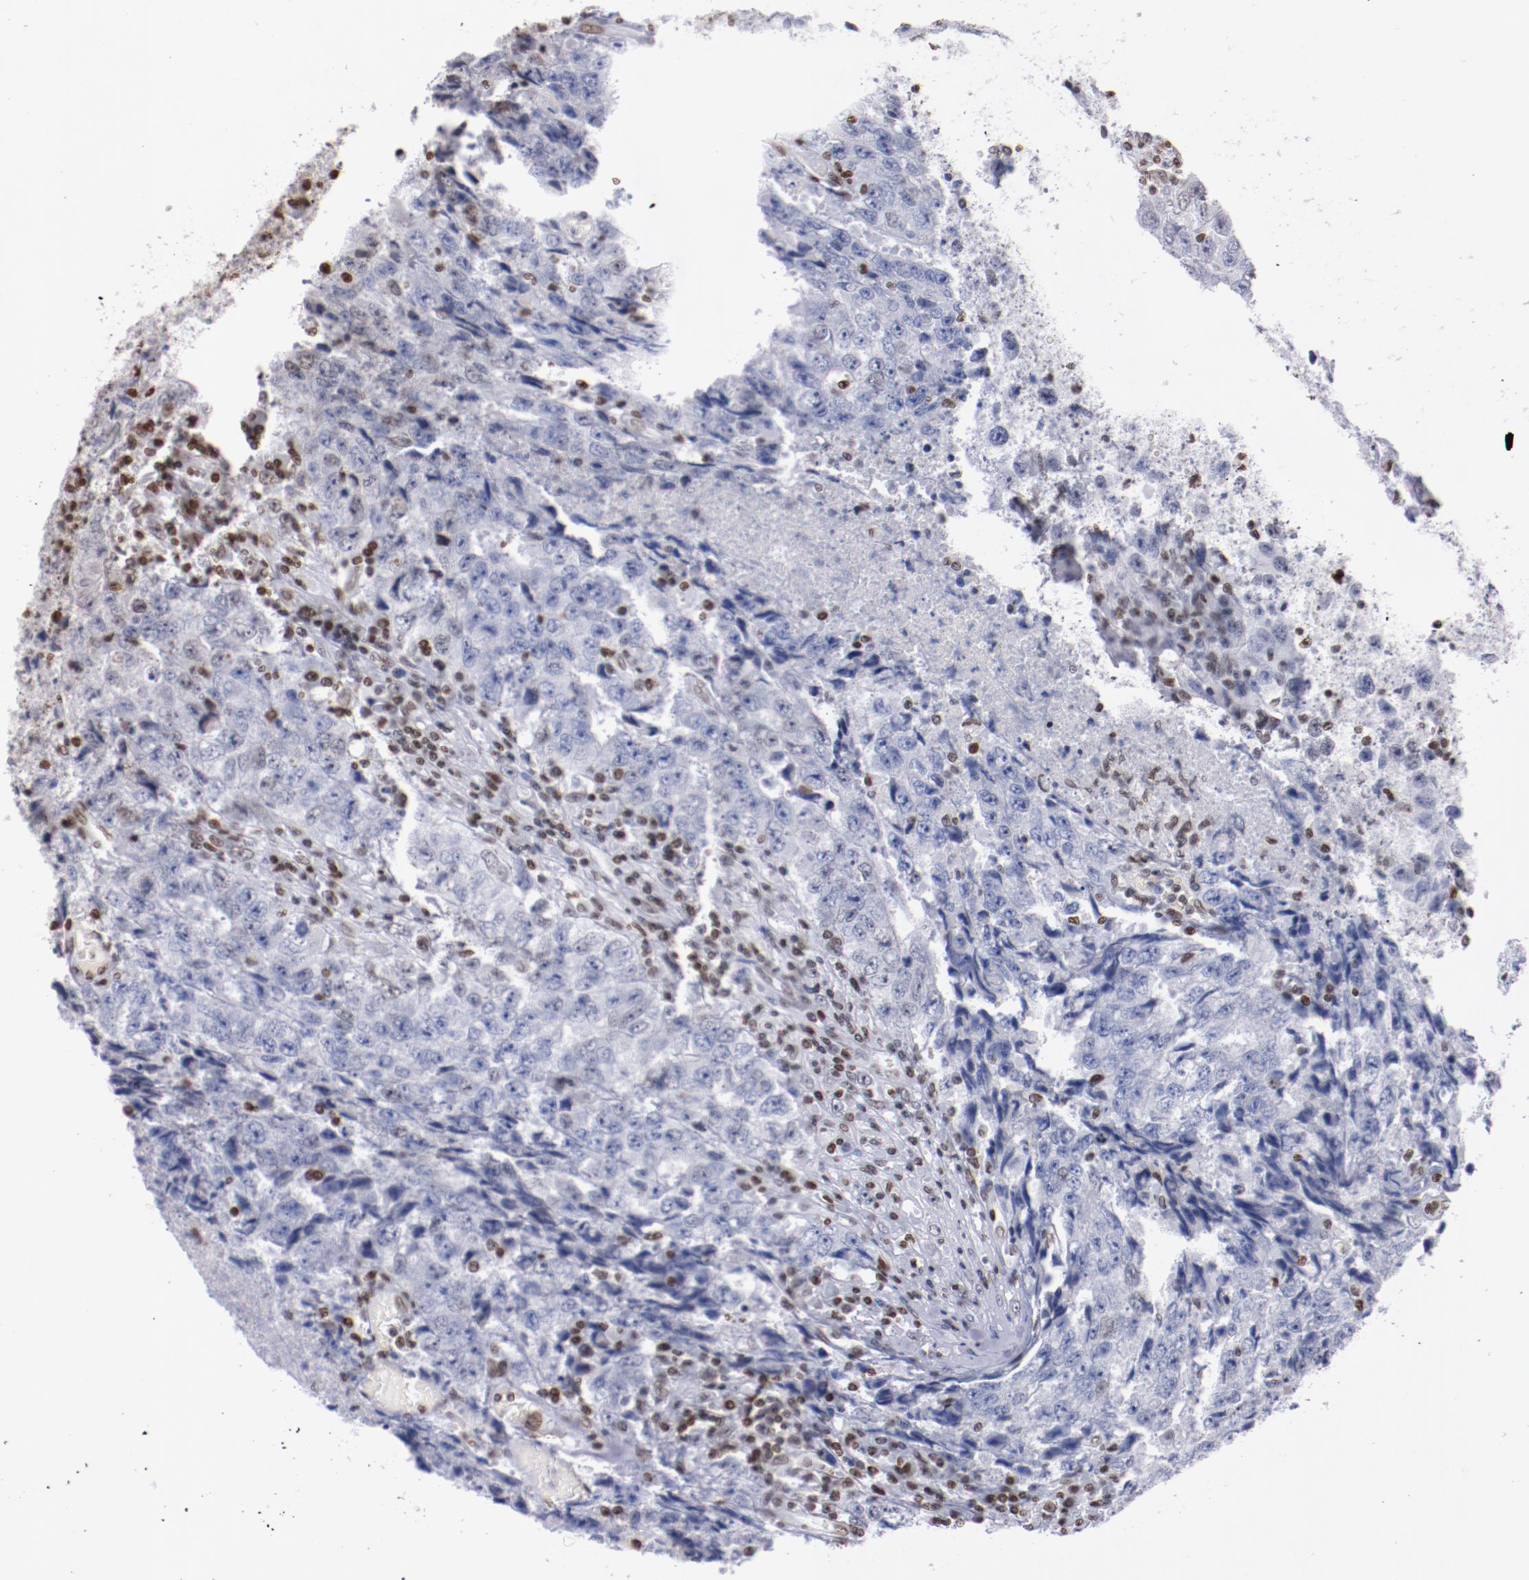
{"staining": {"intensity": "negative", "quantity": "none", "location": "none"}, "tissue": "testis cancer", "cell_type": "Tumor cells", "image_type": "cancer", "snomed": [{"axis": "morphology", "description": "Necrosis, NOS"}, {"axis": "morphology", "description": "Carcinoma, Embryonal, NOS"}, {"axis": "topography", "description": "Testis"}], "caption": "A micrograph of human testis cancer (embryonal carcinoma) is negative for staining in tumor cells. The staining was performed using DAB (3,3'-diaminobenzidine) to visualize the protein expression in brown, while the nuclei were stained in blue with hematoxylin (Magnification: 20x).", "gene": "IFI16", "patient": {"sex": "male", "age": 19}}